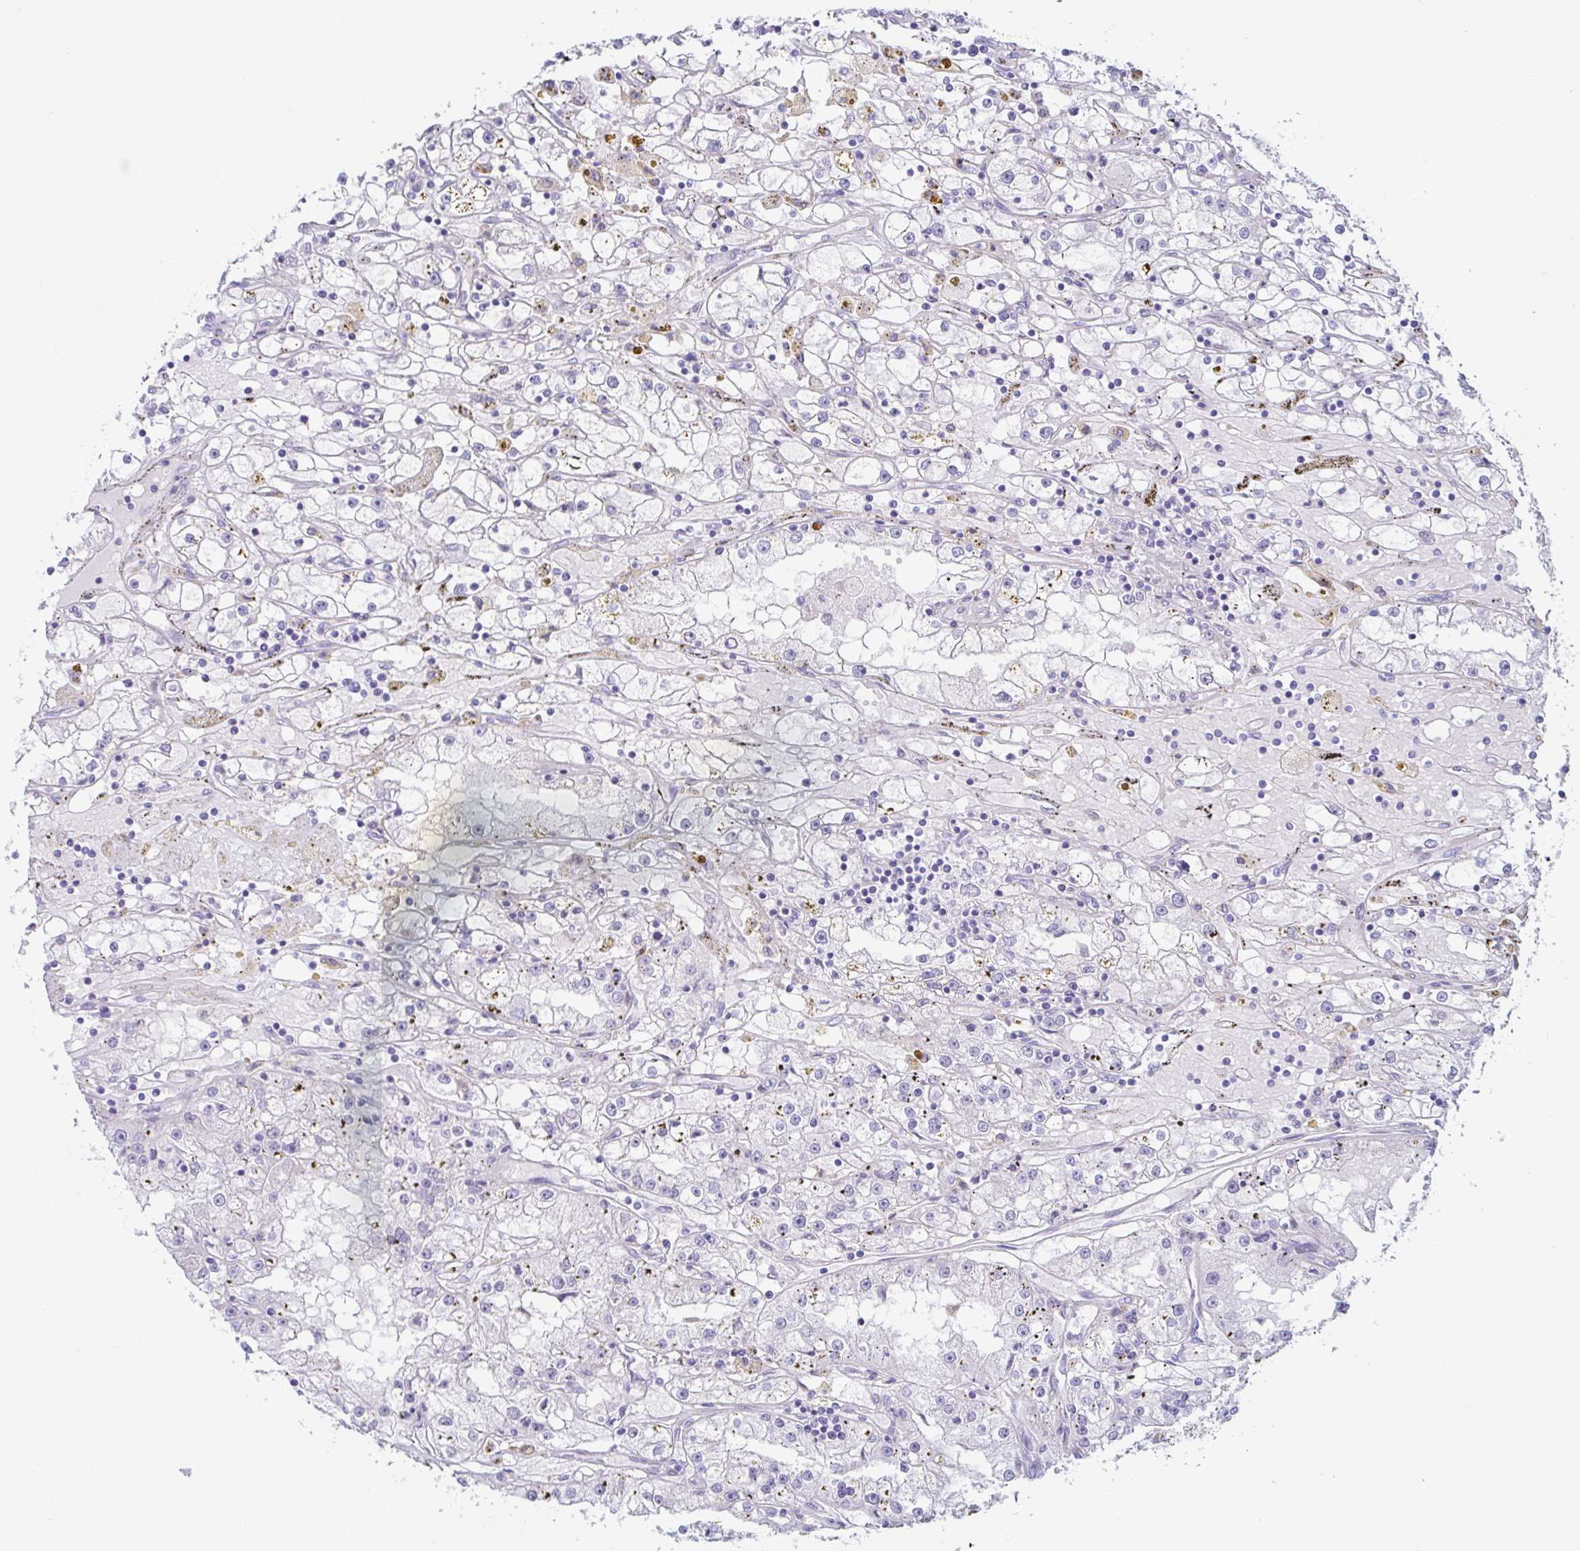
{"staining": {"intensity": "negative", "quantity": "none", "location": "none"}, "tissue": "renal cancer", "cell_type": "Tumor cells", "image_type": "cancer", "snomed": [{"axis": "morphology", "description": "Adenocarcinoma, NOS"}, {"axis": "topography", "description": "Kidney"}], "caption": "The image shows no staining of tumor cells in renal adenocarcinoma.", "gene": "TNNI2", "patient": {"sex": "male", "age": 56}}